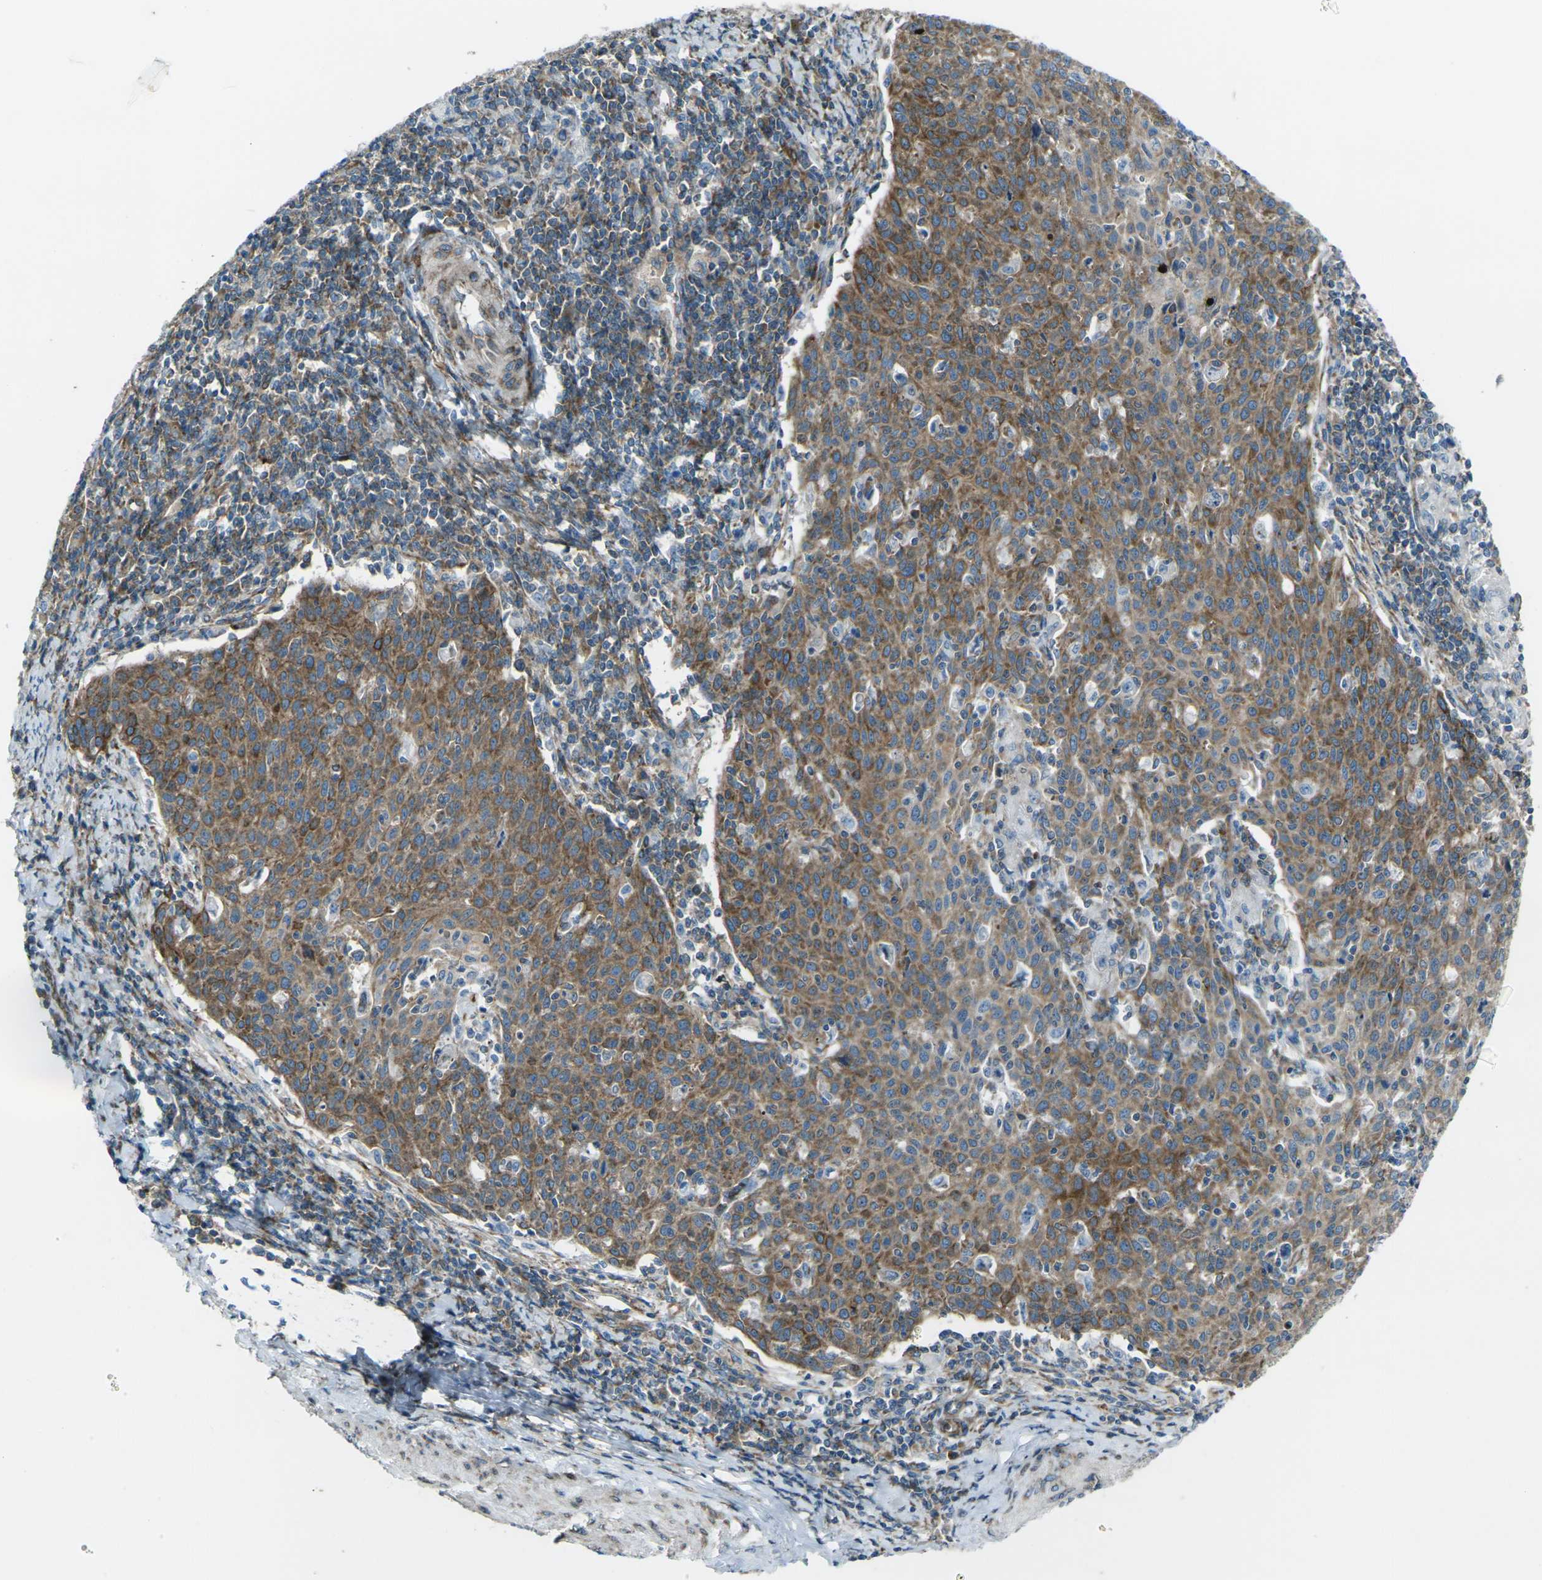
{"staining": {"intensity": "strong", "quantity": ">75%", "location": "cytoplasmic/membranous"}, "tissue": "cervical cancer", "cell_type": "Tumor cells", "image_type": "cancer", "snomed": [{"axis": "morphology", "description": "Squamous cell carcinoma, NOS"}, {"axis": "topography", "description": "Cervix"}], "caption": "Immunohistochemical staining of human cervical squamous cell carcinoma reveals high levels of strong cytoplasmic/membranous expression in approximately >75% of tumor cells.", "gene": "CELSR2", "patient": {"sex": "female", "age": 38}}